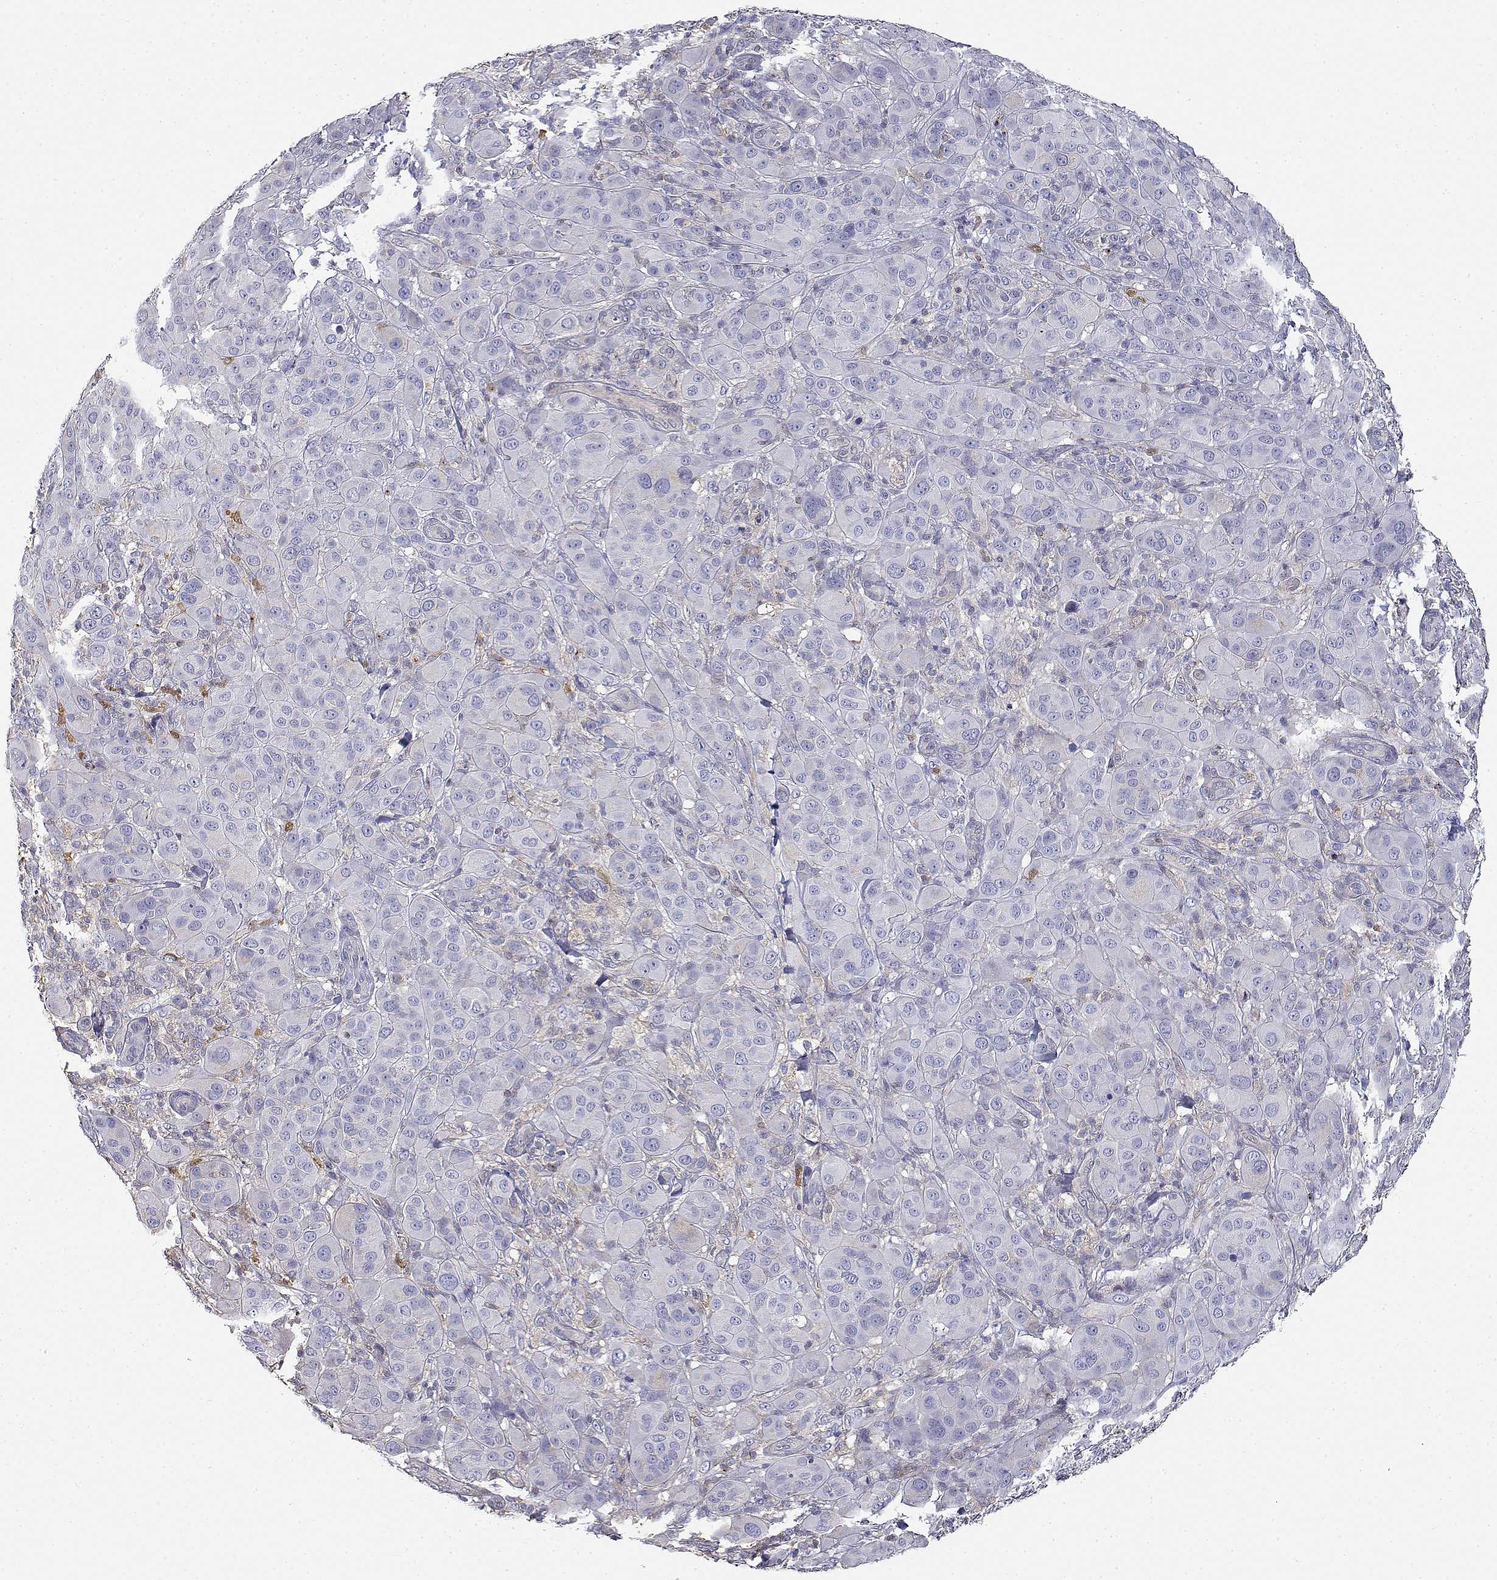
{"staining": {"intensity": "negative", "quantity": "none", "location": "none"}, "tissue": "melanoma", "cell_type": "Tumor cells", "image_type": "cancer", "snomed": [{"axis": "morphology", "description": "Malignant melanoma, NOS"}, {"axis": "topography", "description": "Skin"}], "caption": "There is no significant expression in tumor cells of malignant melanoma. Brightfield microscopy of immunohistochemistry (IHC) stained with DAB (3,3'-diaminobenzidine) (brown) and hematoxylin (blue), captured at high magnification.", "gene": "ADA", "patient": {"sex": "female", "age": 87}}